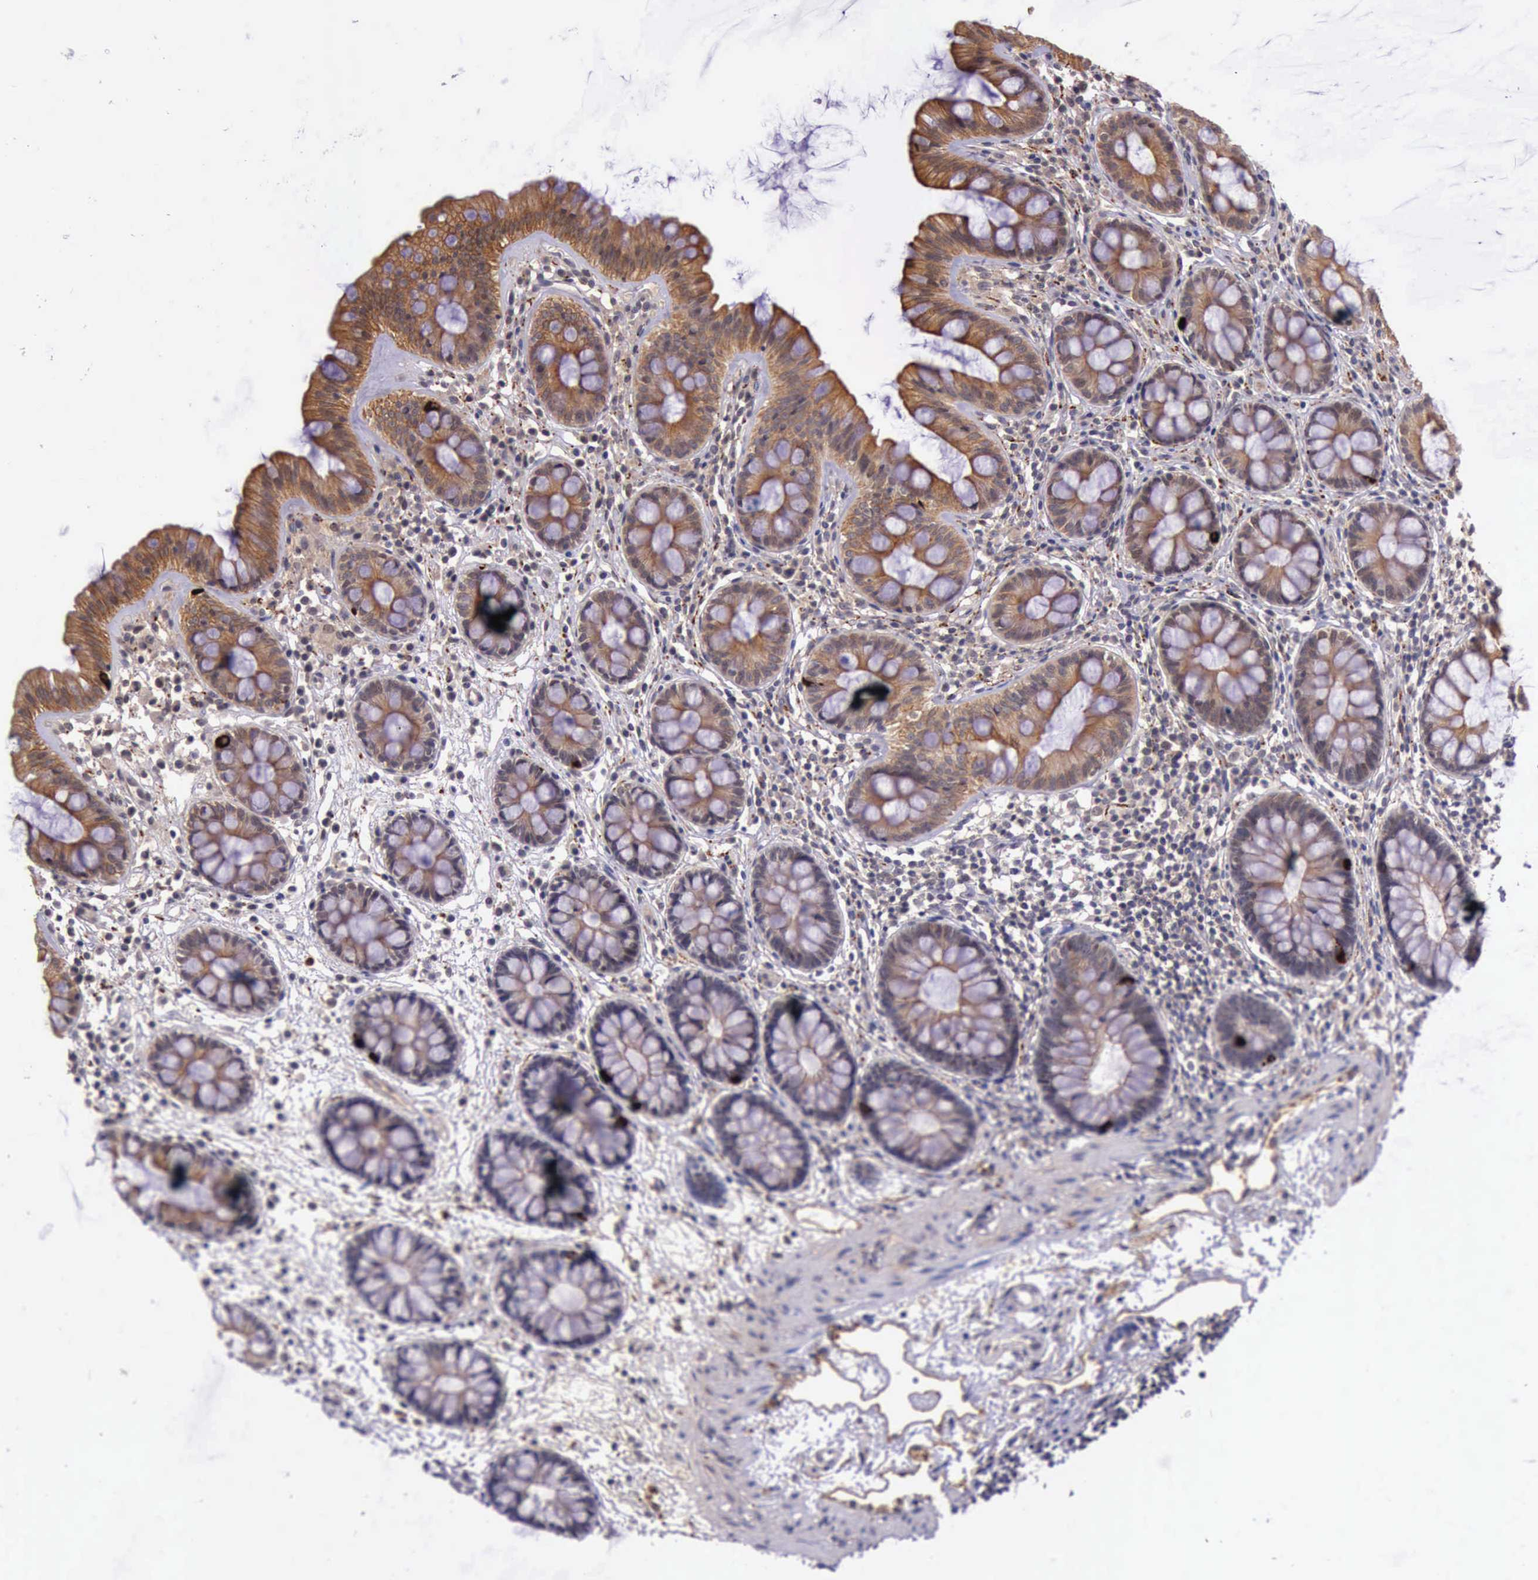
{"staining": {"intensity": "moderate", "quantity": ">75%", "location": "cytoplasmic/membranous"}, "tissue": "colon", "cell_type": "Endothelial cells", "image_type": "normal", "snomed": [{"axis": "morphology", "description": "Normal tissue, NOS"}, {"axis": "topography", "description": "Colon"}], "caption": "A brown stain highlights moderate cytoplasmic/membranous staining of a protein in endothelial cells of unremarkable colon.", "gene": "PRICKLE3", "patient": {"sex": "female", "age": 52}}